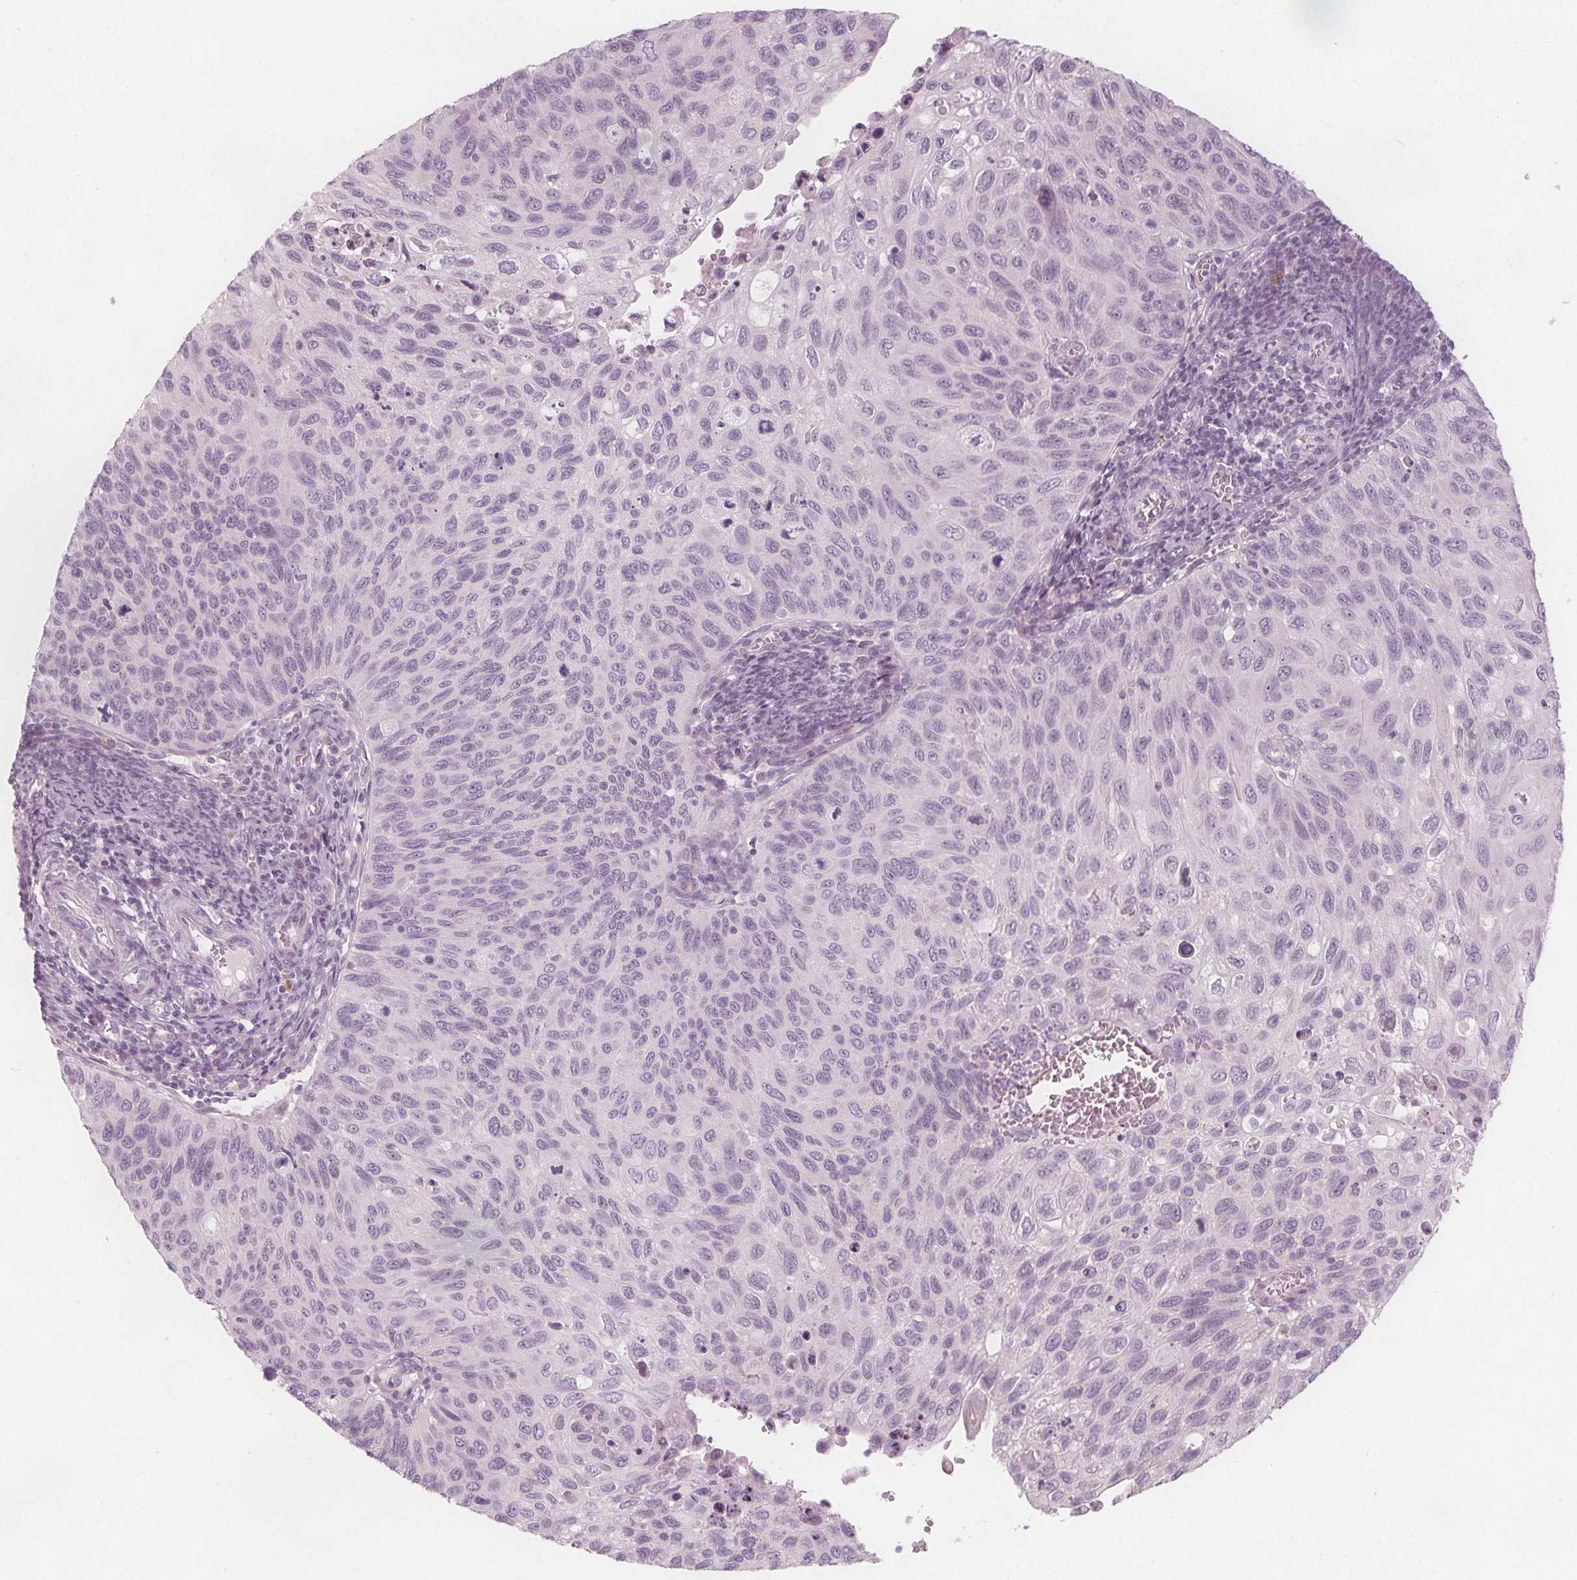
{"staining": {"intensity": "negative", "quantity": "none", "location": "none"}, "tissue": "cervical cancer", "cell_type": "Tumor cells", "image_type": "cancer", "snomed": [{"axis": "morphology", "description": "Squamous cell carcinoma, NOS"}, {"axis": "topography", "description": "Cervix"}], "caption": "IHC micrograph of squamous cell carcinoma (cervical) stained for a protein (brown), which shows no positivity in tumor cells.", "gene": "BRSK1", "patient": {"sex": "female", "age": 70}}